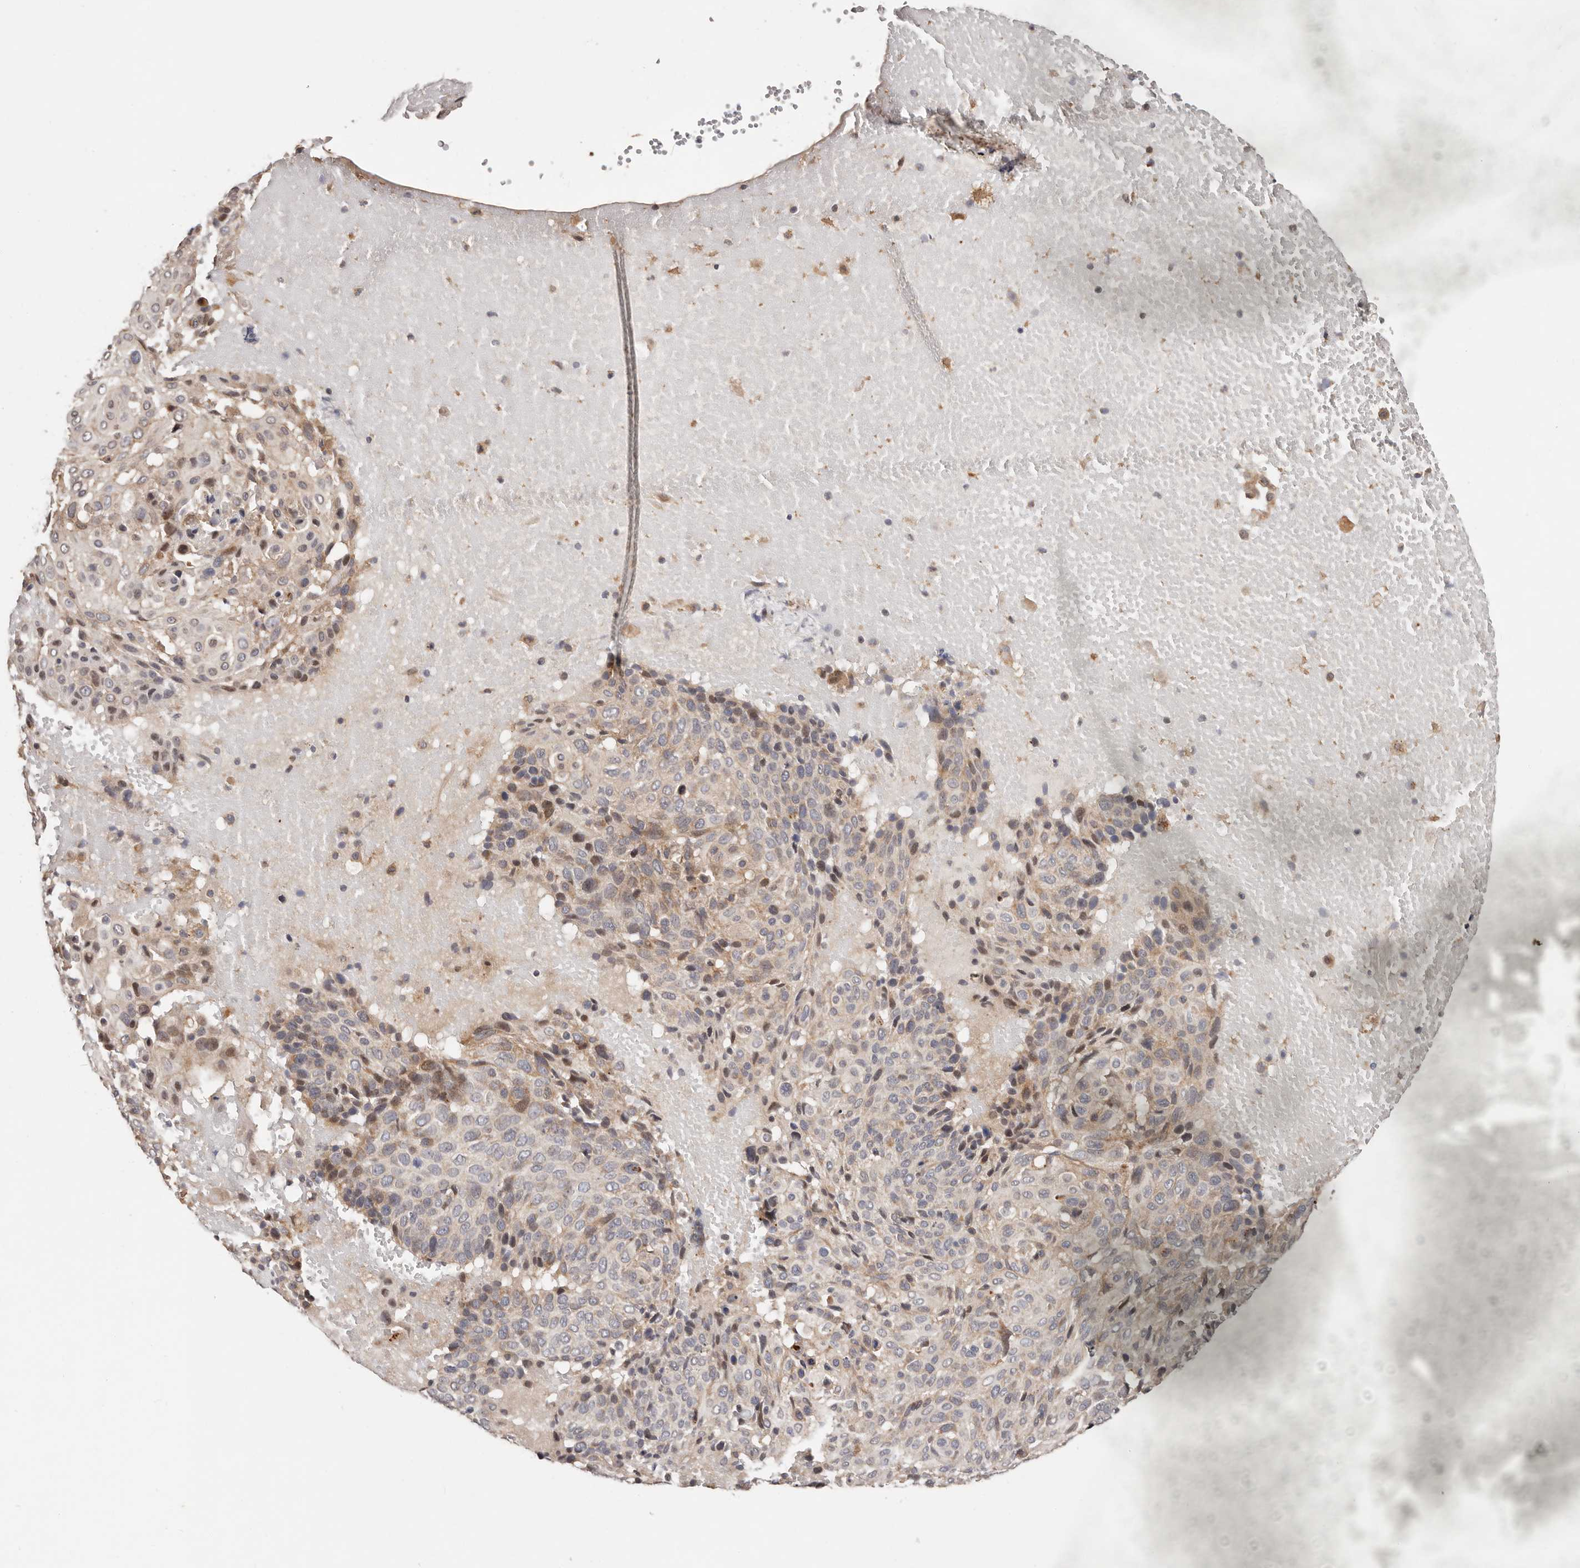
{"staining": {"intensity": "moderate", "quantity": "<25%", "location": "cytoplasmic/membranous"}, "tissue": "cervical cancer", "cell_type": "Tumor cells", "image_type": "cancer", "snomed": [{"axis": "morphology", "description": "Squamous cell carcinoma, NOS"}, {"axis": "topography", "description": "Cervix"}], "caption": "This image reveals IHC staining of human squamous cell carcinoma (cervical), with low moderate cytoplasmic/membranous staining in approximately <25% of tumor cells.", "gene": "USP33", "patient": {"sex": "female", "age": 74}}